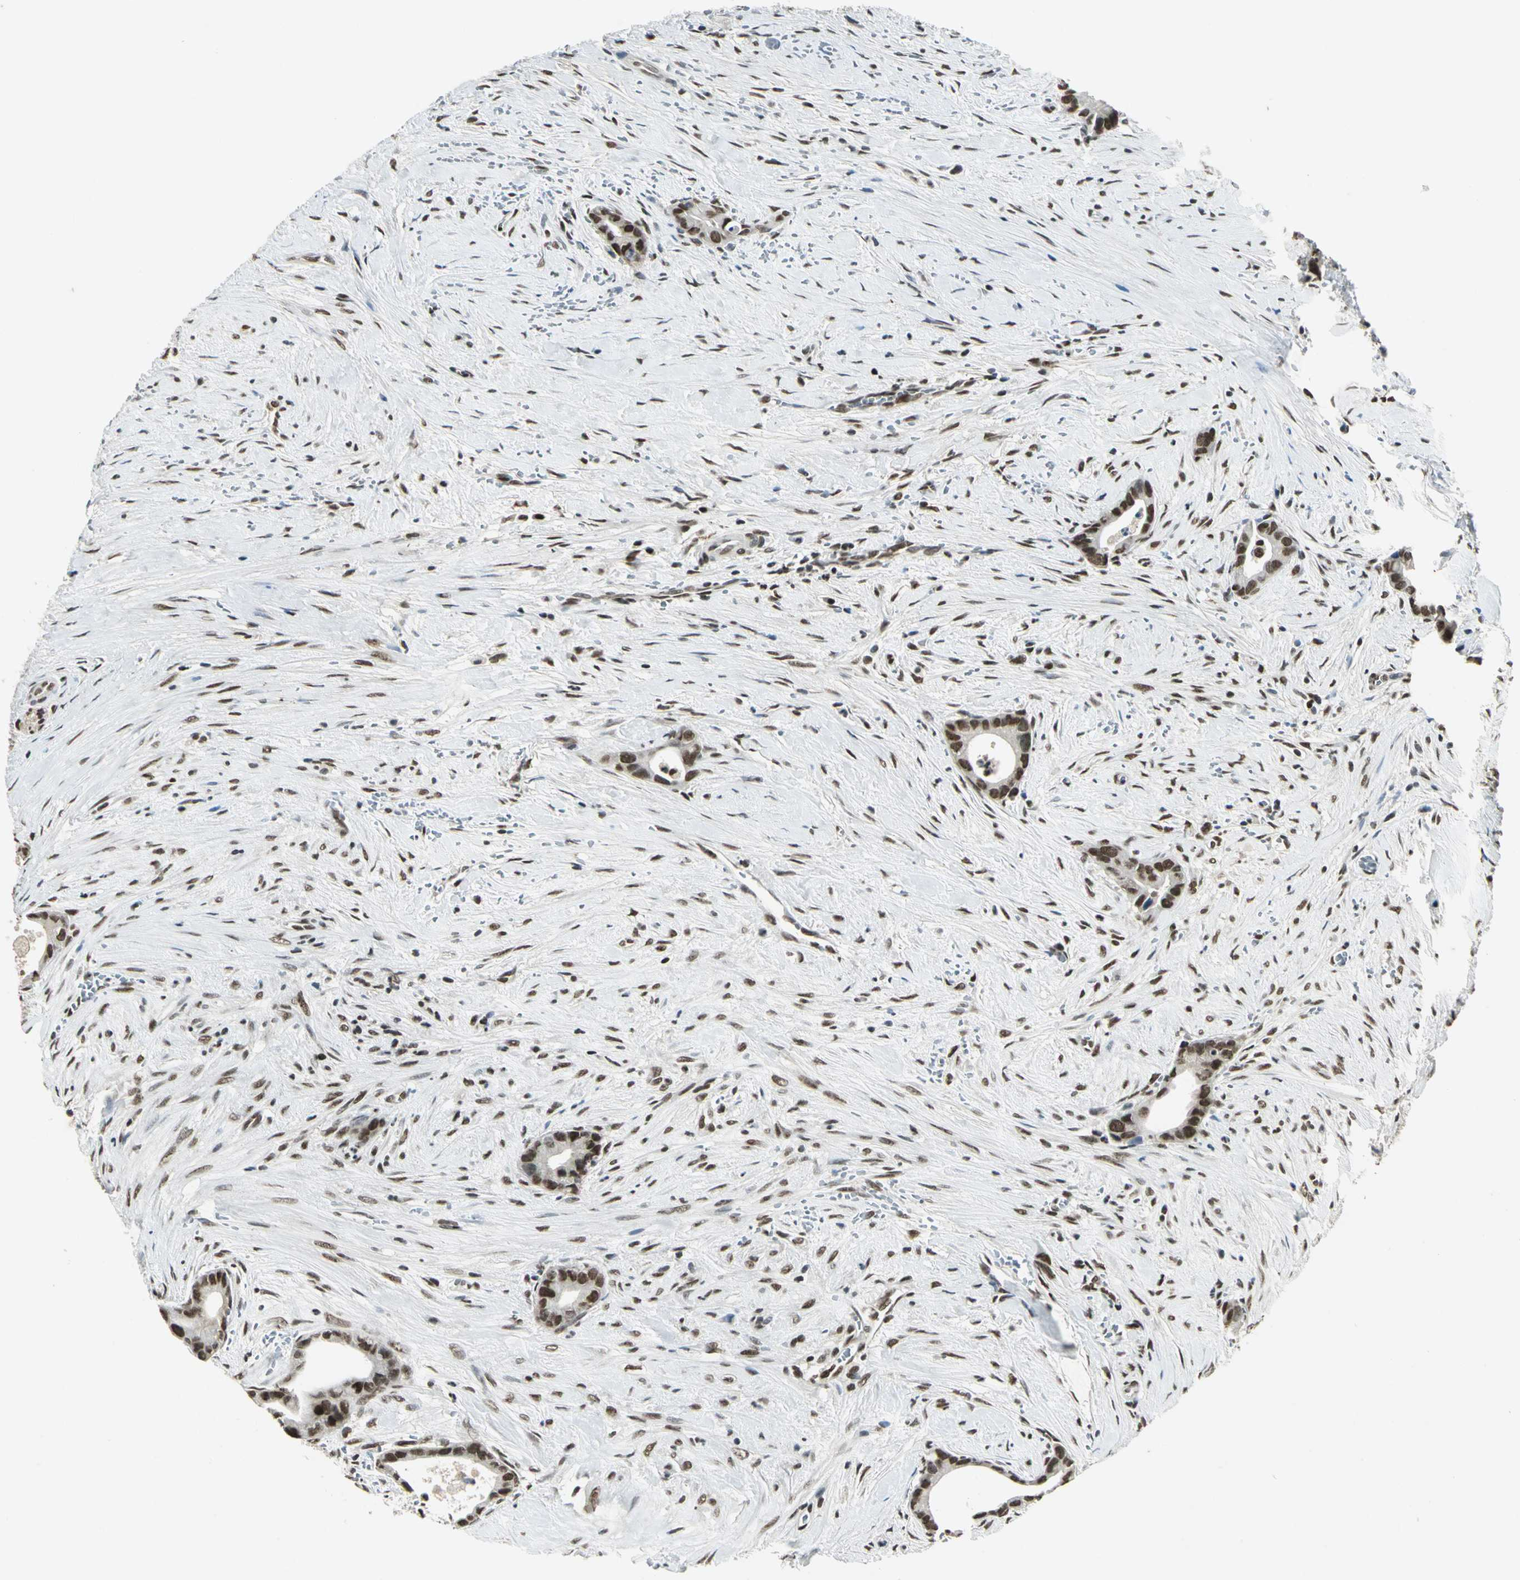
{"staining": {"intensity": "strong", "quantity": ">75%", "location": "nuclear"}, "tissue": "liver cancer", "cell_type": "Tumor cells", "image_type": "cancer", "snomed": [{"axis": "morphology", "description": "Cholangiocarcinoma"}, {"axis": "topography", "description": "Liver"}], "caption": "Brown immunohistochemical staining in liver cancer exhibits strong nuclear staining in approximately >75% of tumor cells. Immunohistochemistry (ihc) stains the protein of interest in brown and the nuclei are stained blue.", "gene": "RAD17", "patient": {"sex": "female", "age": 55}}